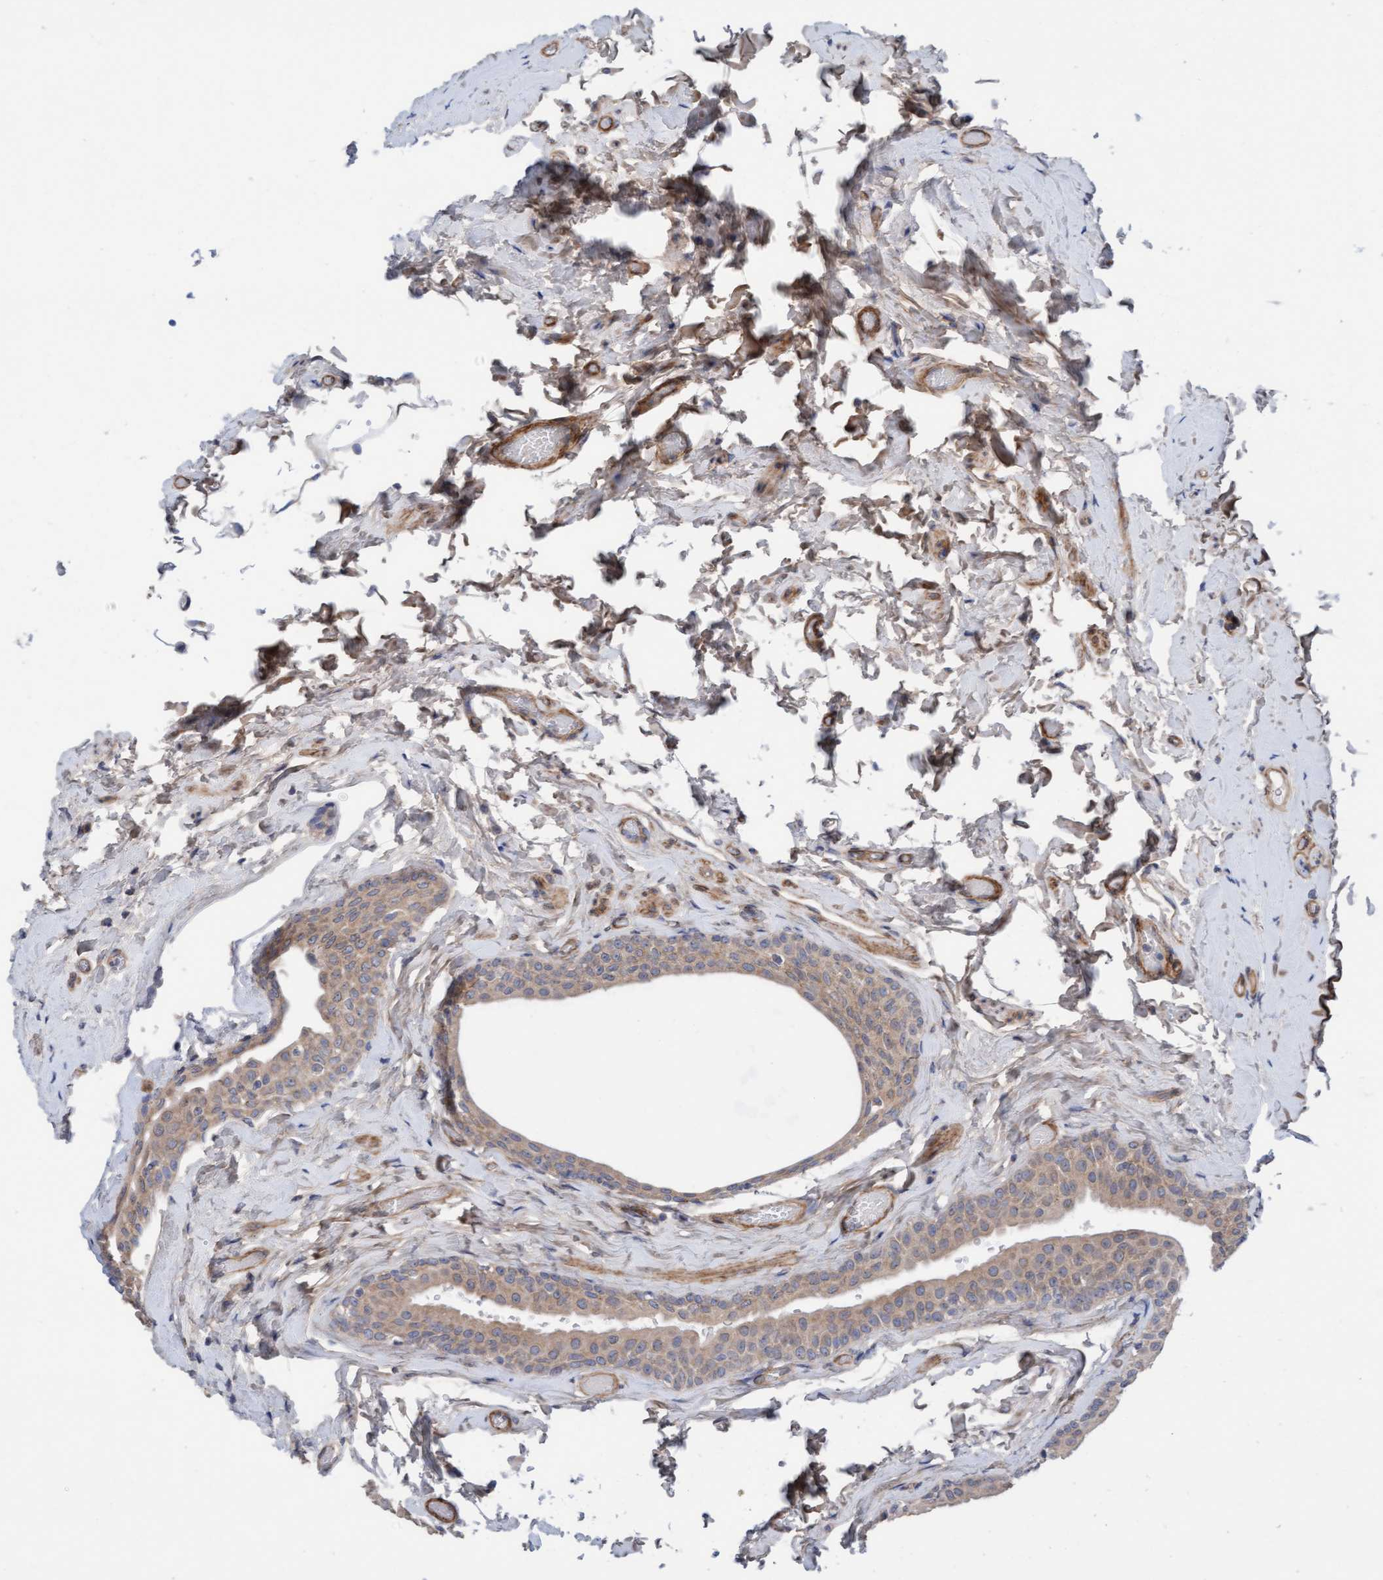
{"staining": {"intensity": "moderate", "quantity": ">75%", "location": "cytoplasmic/membranous"}, "tissue": "epididymis", "cell_type": "Glandular cells", "image_type": "normal", "snomed": [{"axis": "morphology", "description": "Normal tissue, NOS"}, {"axis": "topography", "description": "Testis"}, {"axis": "topography", "description": "Epididymis"}], "caption": "About >75% of glandular cells in unremarkable human epididymis exhibit moderate cytoplasmic/membranous protein expression as visualized by brown immunohistochemical staining.", "gene": "CDK5RAP3", "patient": {"sex": "male", "age": 36}}